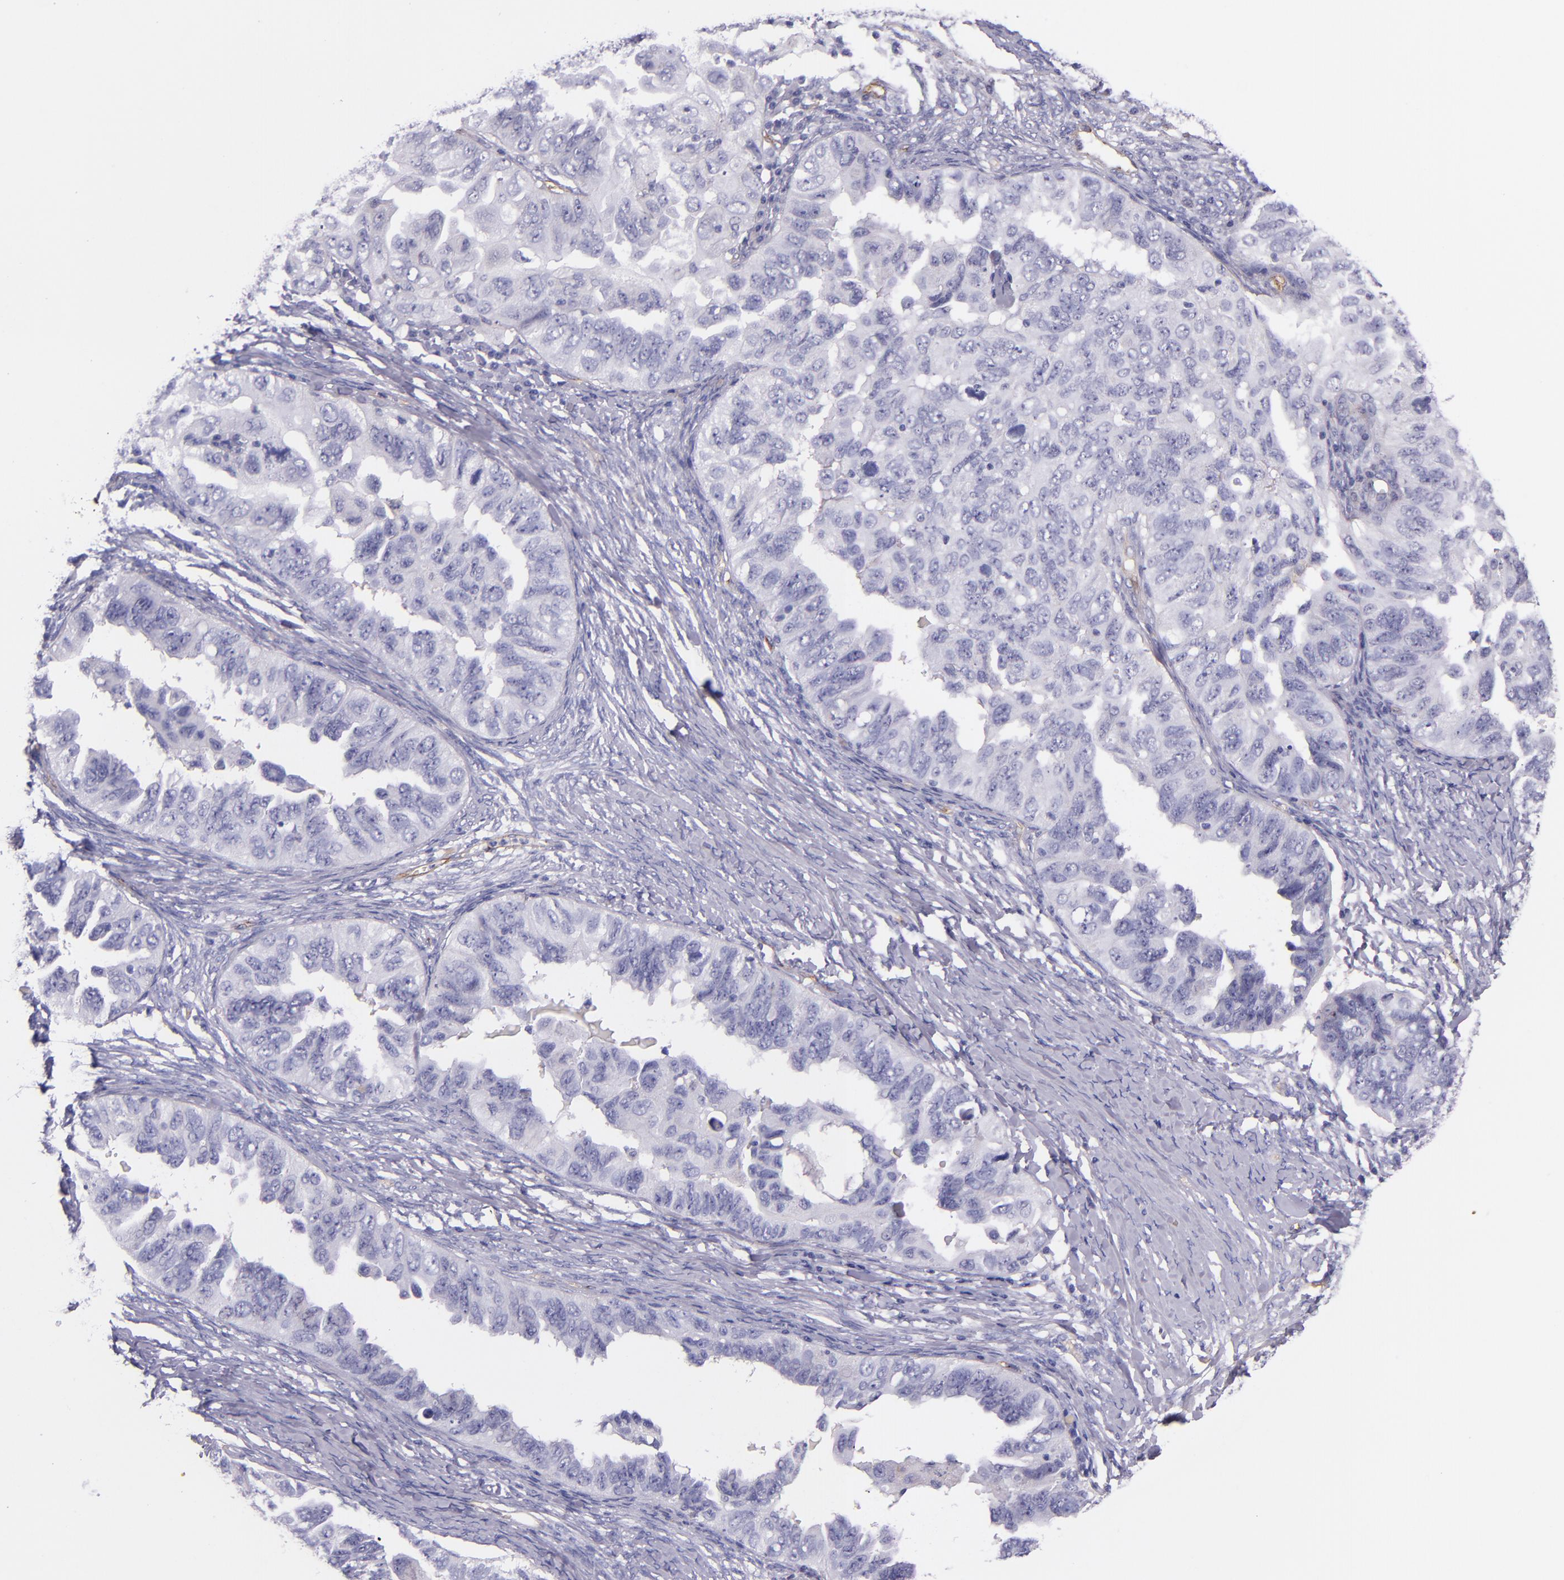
{"staining": {"intensity": "negative", "quantity": "none", "location": "none"}, "tissue": "ovarian cancer", "cell_type": "Tumor cells", "image_type": "cancer", "snomed": [{"axis": "morphology", "description": "Cystadenocarcinoma, serous, NOS"}, {"axis": "topography", "description": "Ovary"}], "caption": "Protein analysis of serous cystadenocarcinoma (ovarian) exhibits no significant expression in tumor cells.", "gene": "NOS3", "patient": {"sex": "female", "age": 82}}